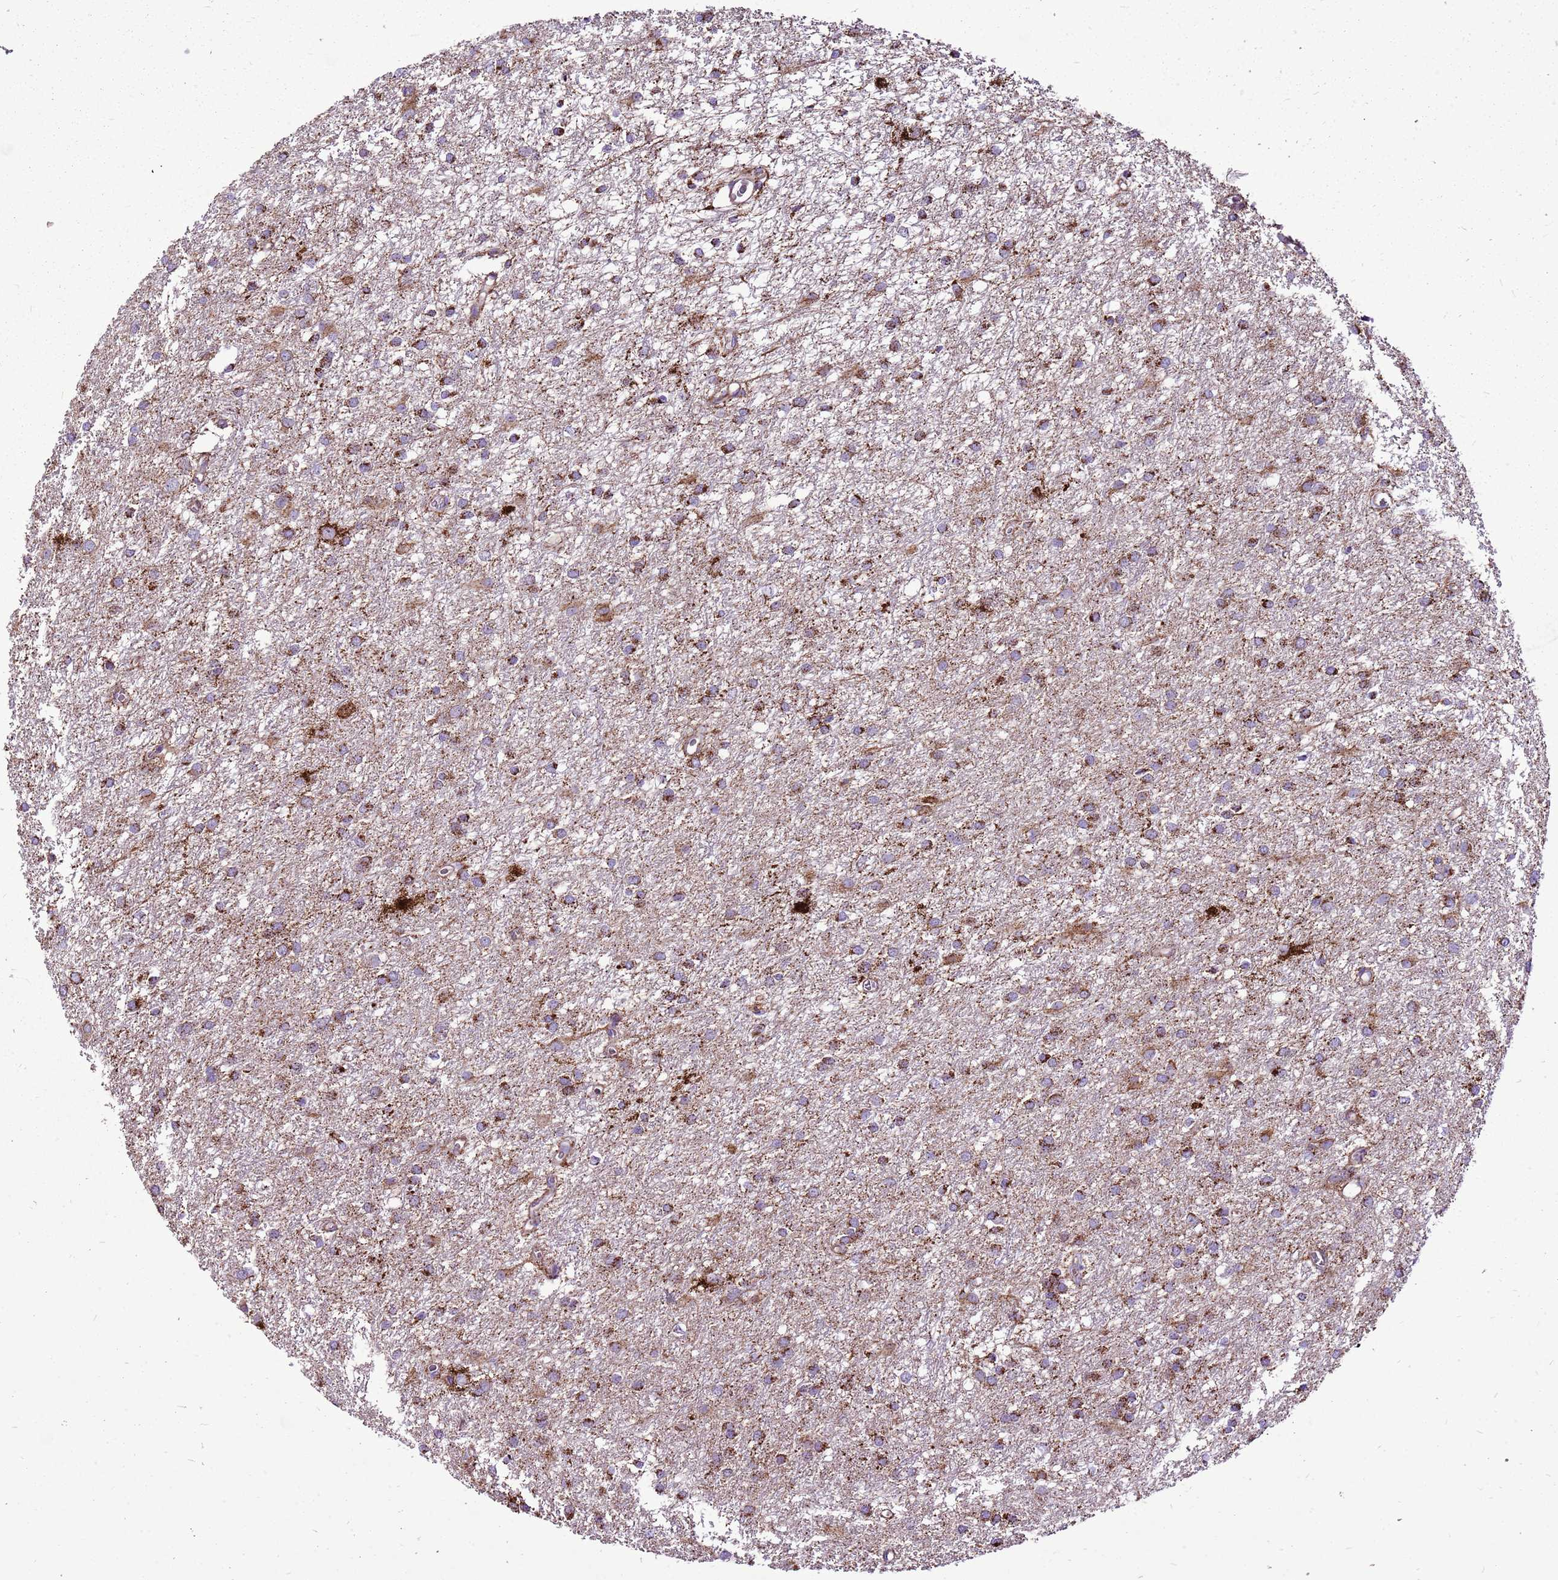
{"staining": {"intensity": "strong", "quantity": ">75%", "location": "cytoplasmic/membranous"}, "tissue": "glioma", "cell_type": "Tumor cells", "image_type": "cancer", "snomed": [{"axis": "morphology", "description": "Glioma, malignant, High grade"}, {"axis": "topography", "description": "Brain"}], "caption": "Glioma stained for a protein shows strong cytoplasmic/membranous positivity in tumor cells.", "gene": "GCDH", "patient": {"sex": "female", "age": 50}}